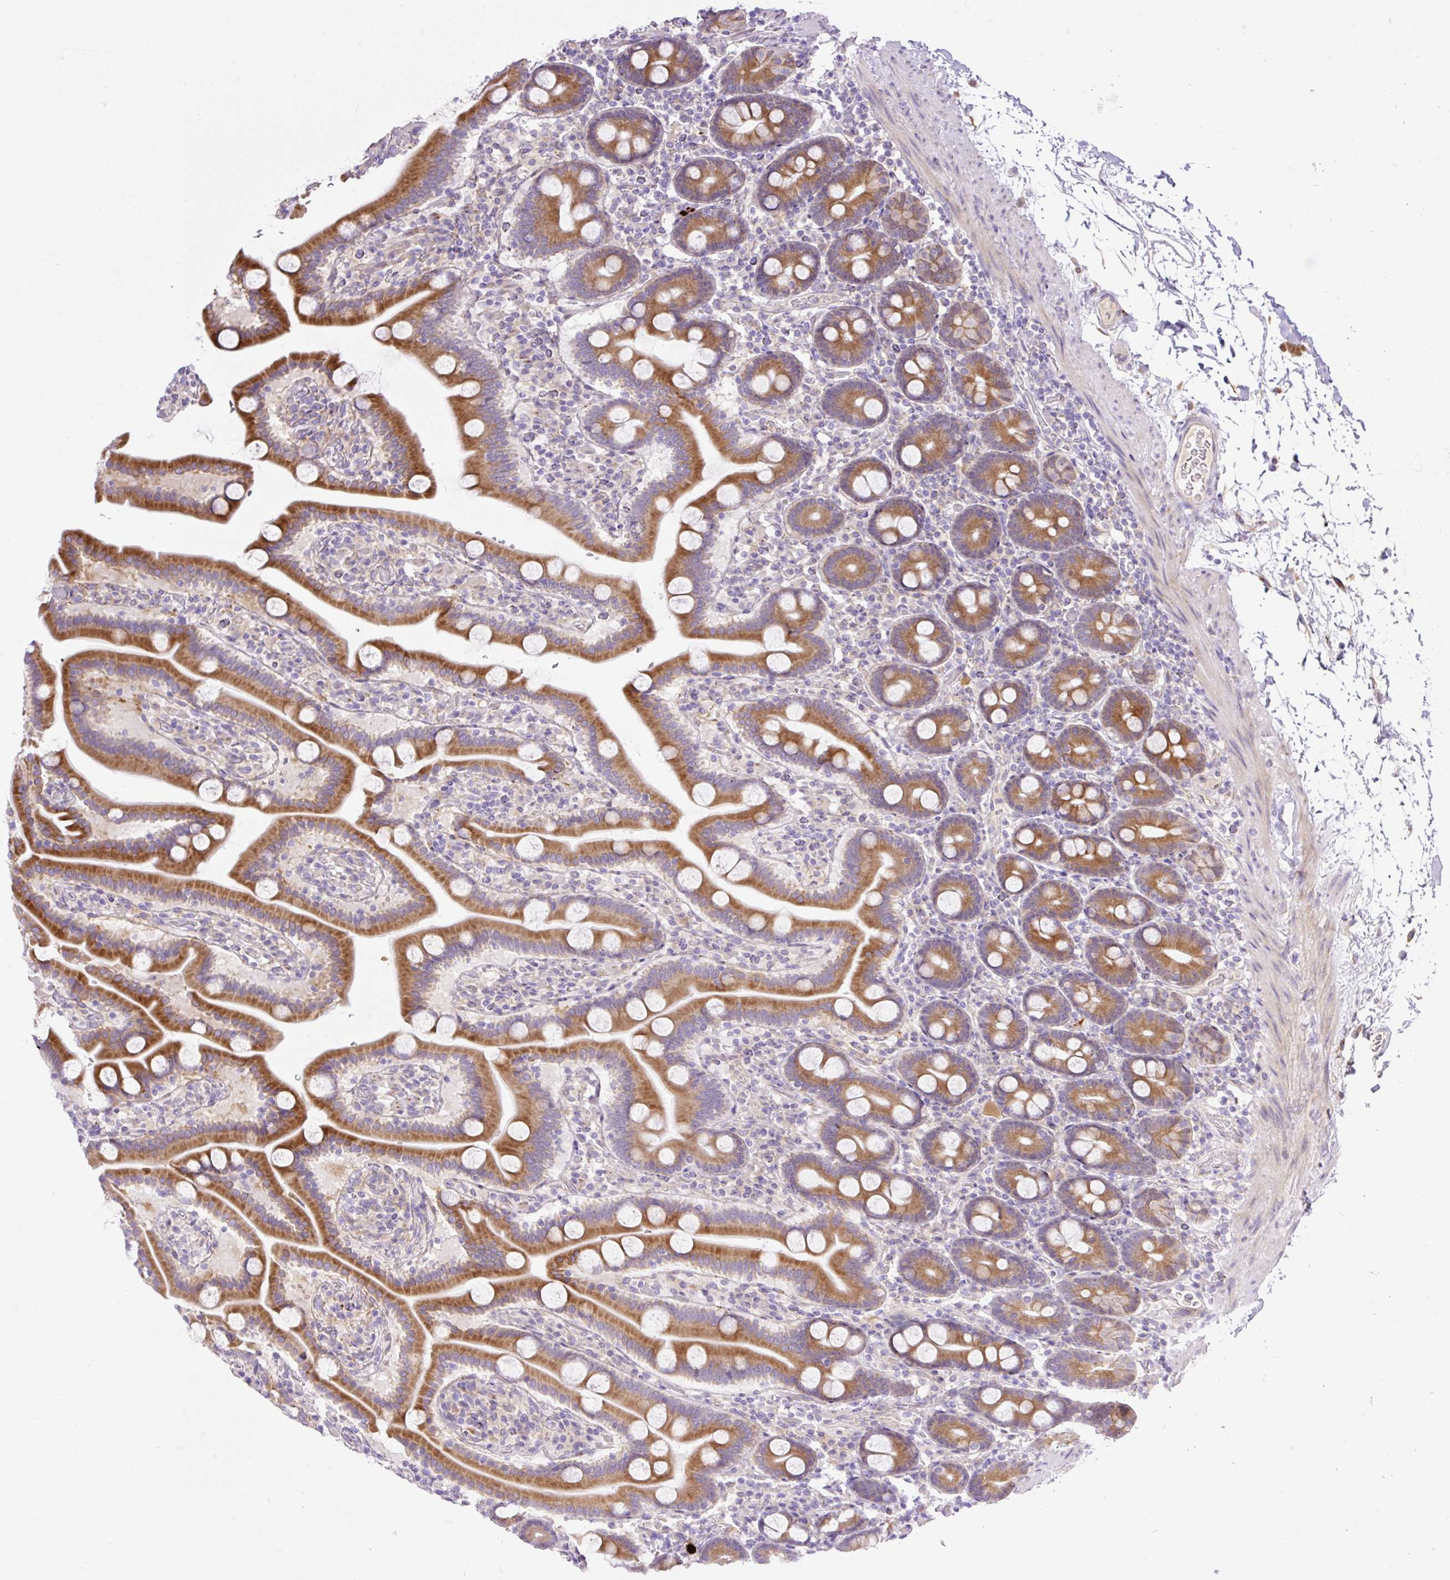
{"staining": {"intensity": "strong", "quantity": ">75%", "location": "cytoplasmic/membranous"}, "tissue": "duodenum", "cell_type": "Glandular cells", "image_type": "normal", "snomed": [{"axis": "morphology", "description": "Normal tissue, NOS"}, {"axis": "topography", "description": "Duodenum"}], "caption": "About >75% of glandular cells in unremarkable duodenum display strong cytoplasmic/membranous protein staining as visualized by brown immunohistochemical staining.", "gene": "POFUT1", "patient": {"sex": "male", "age": 55}}